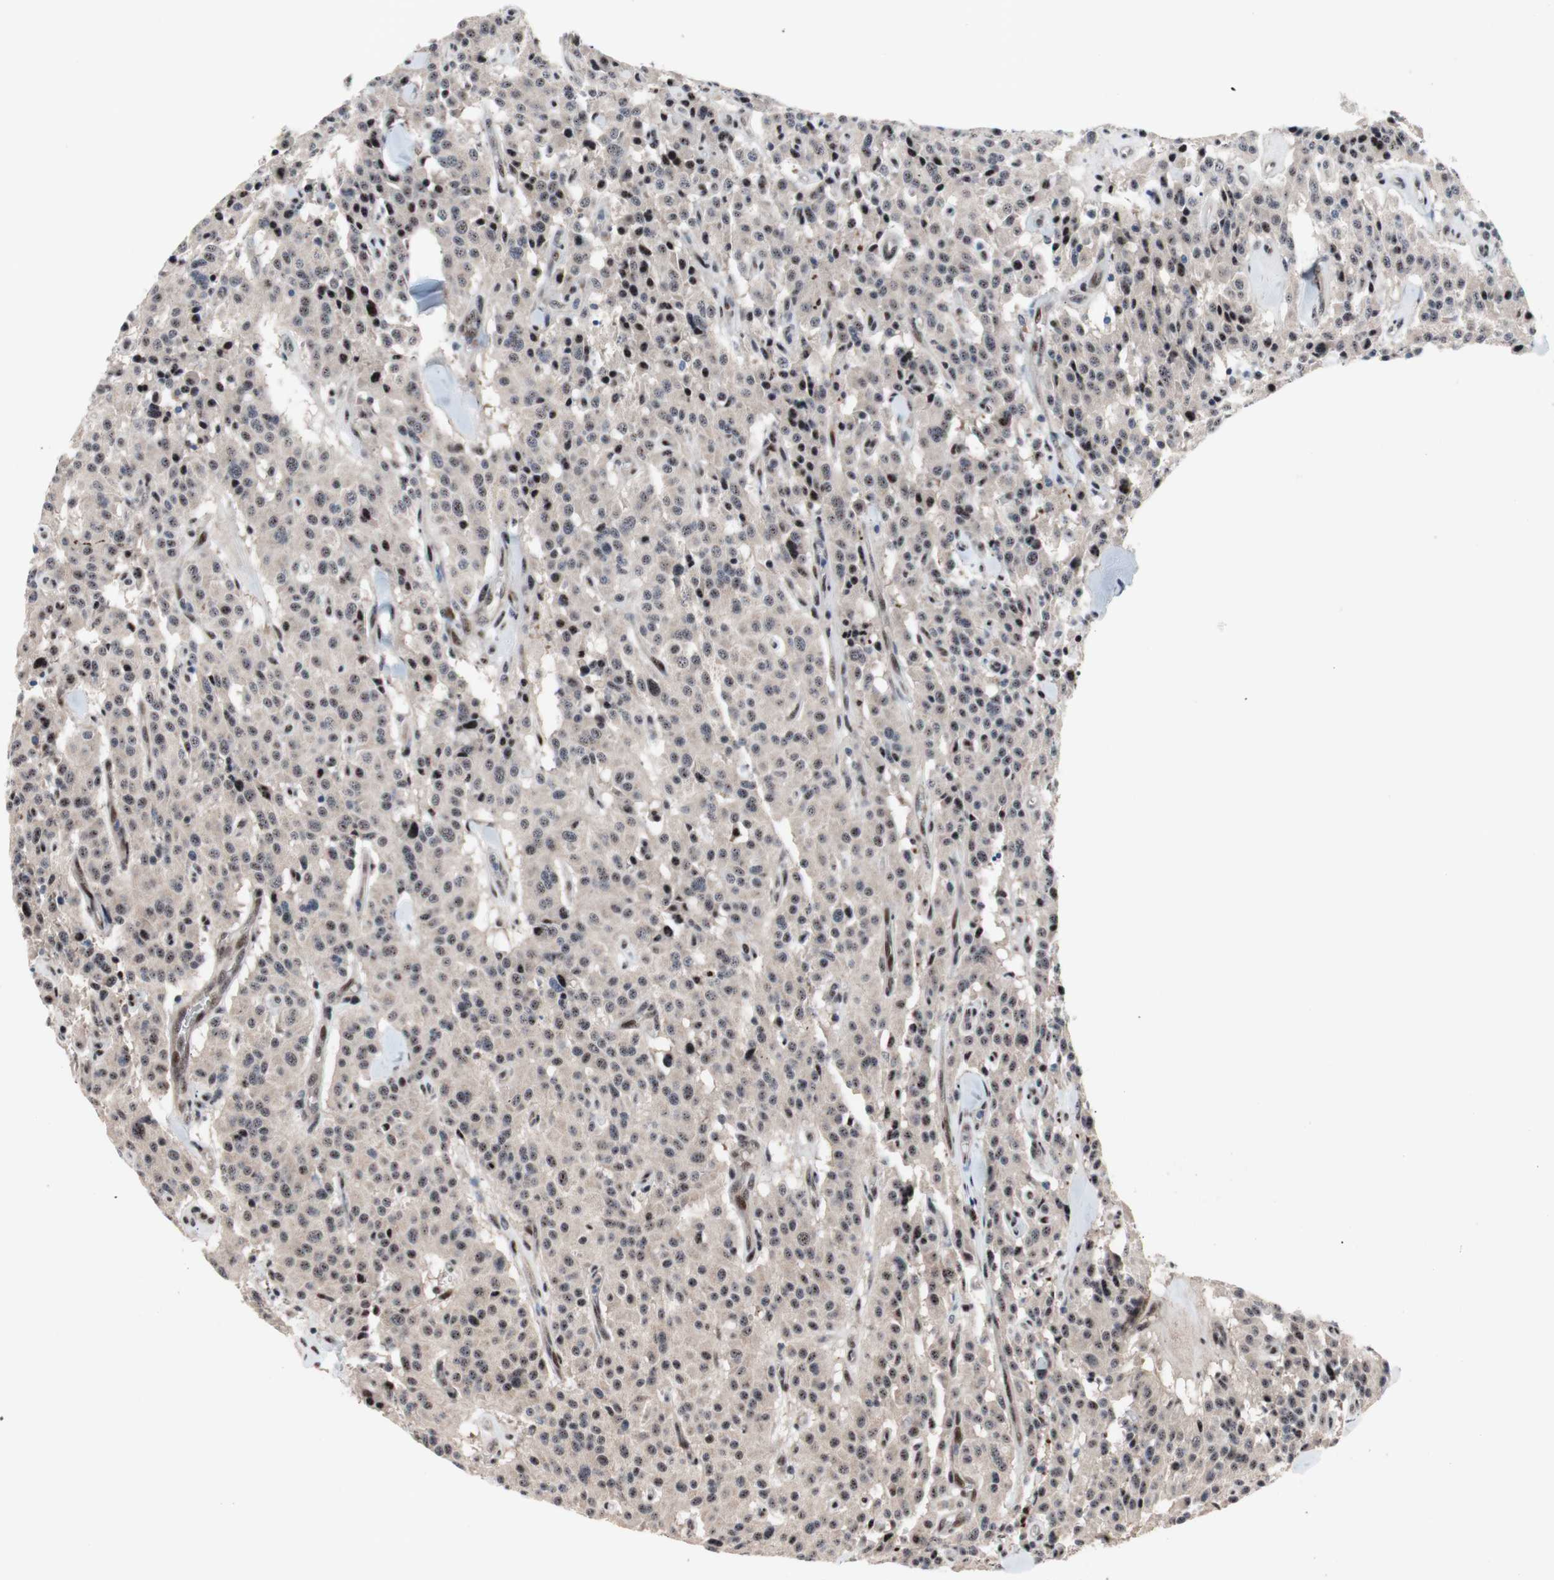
{"staining": {"intensity": "weak", "quantity": ">75%", "location": "nuclear"}, "tissue": "carcinoid", "cell_type": "Tumor cells", "image_type": "cancer", "snomed": [{"axis": "morphology", "description": "Carcinoid, malignant, NOS"}, {"axis": "topography", "description": "Lung"}], "caption": "Immunohistochemical staining of human malignant carcinoid demonstrates low levels of weak nuclear protein positivity in about >75% of tumor cells.", "gene": "SOX7", "patient": {"sex": "male", "age": 30}}